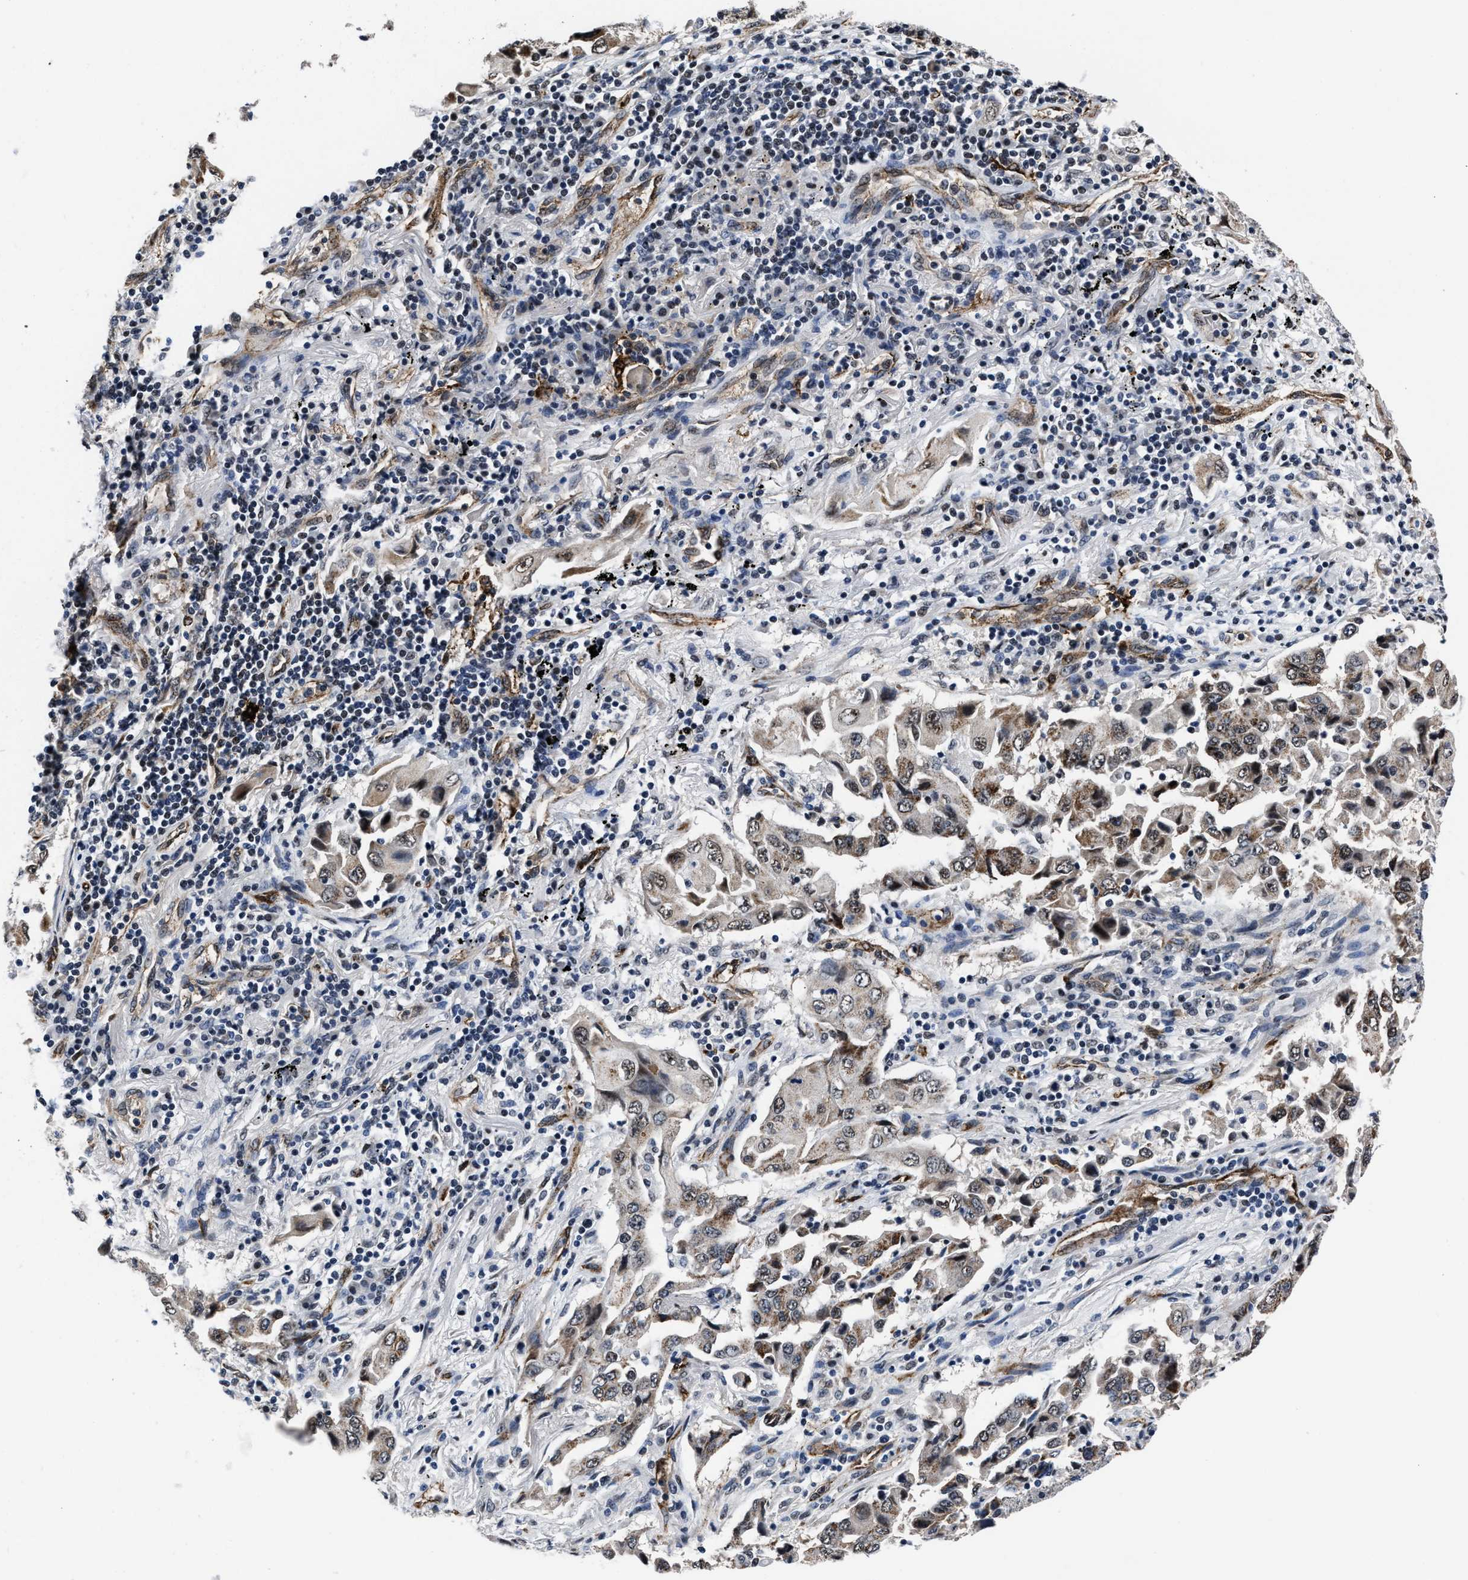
{"staining": {"intensity": "moderate", "quantity": "25%-75%", "location": "cytoplasmic/membranous"}, "tissue": "lung cancer", "cell_type": "Tumor cells", "image_type": "cancer", "snomed": [{"axis": "morphology", "description": "Adenocarcinoma, NOS"}, {"axis": "topography", "description": "Lung"}], "caption": "Lung cancer (adenocarcinoma) stained for a protein exhibits moderate cytoplasmic/membranous positivity in tumor cells.", "gene": "MARCKSL1", "patient": {"sex": "female", "age": 65}}